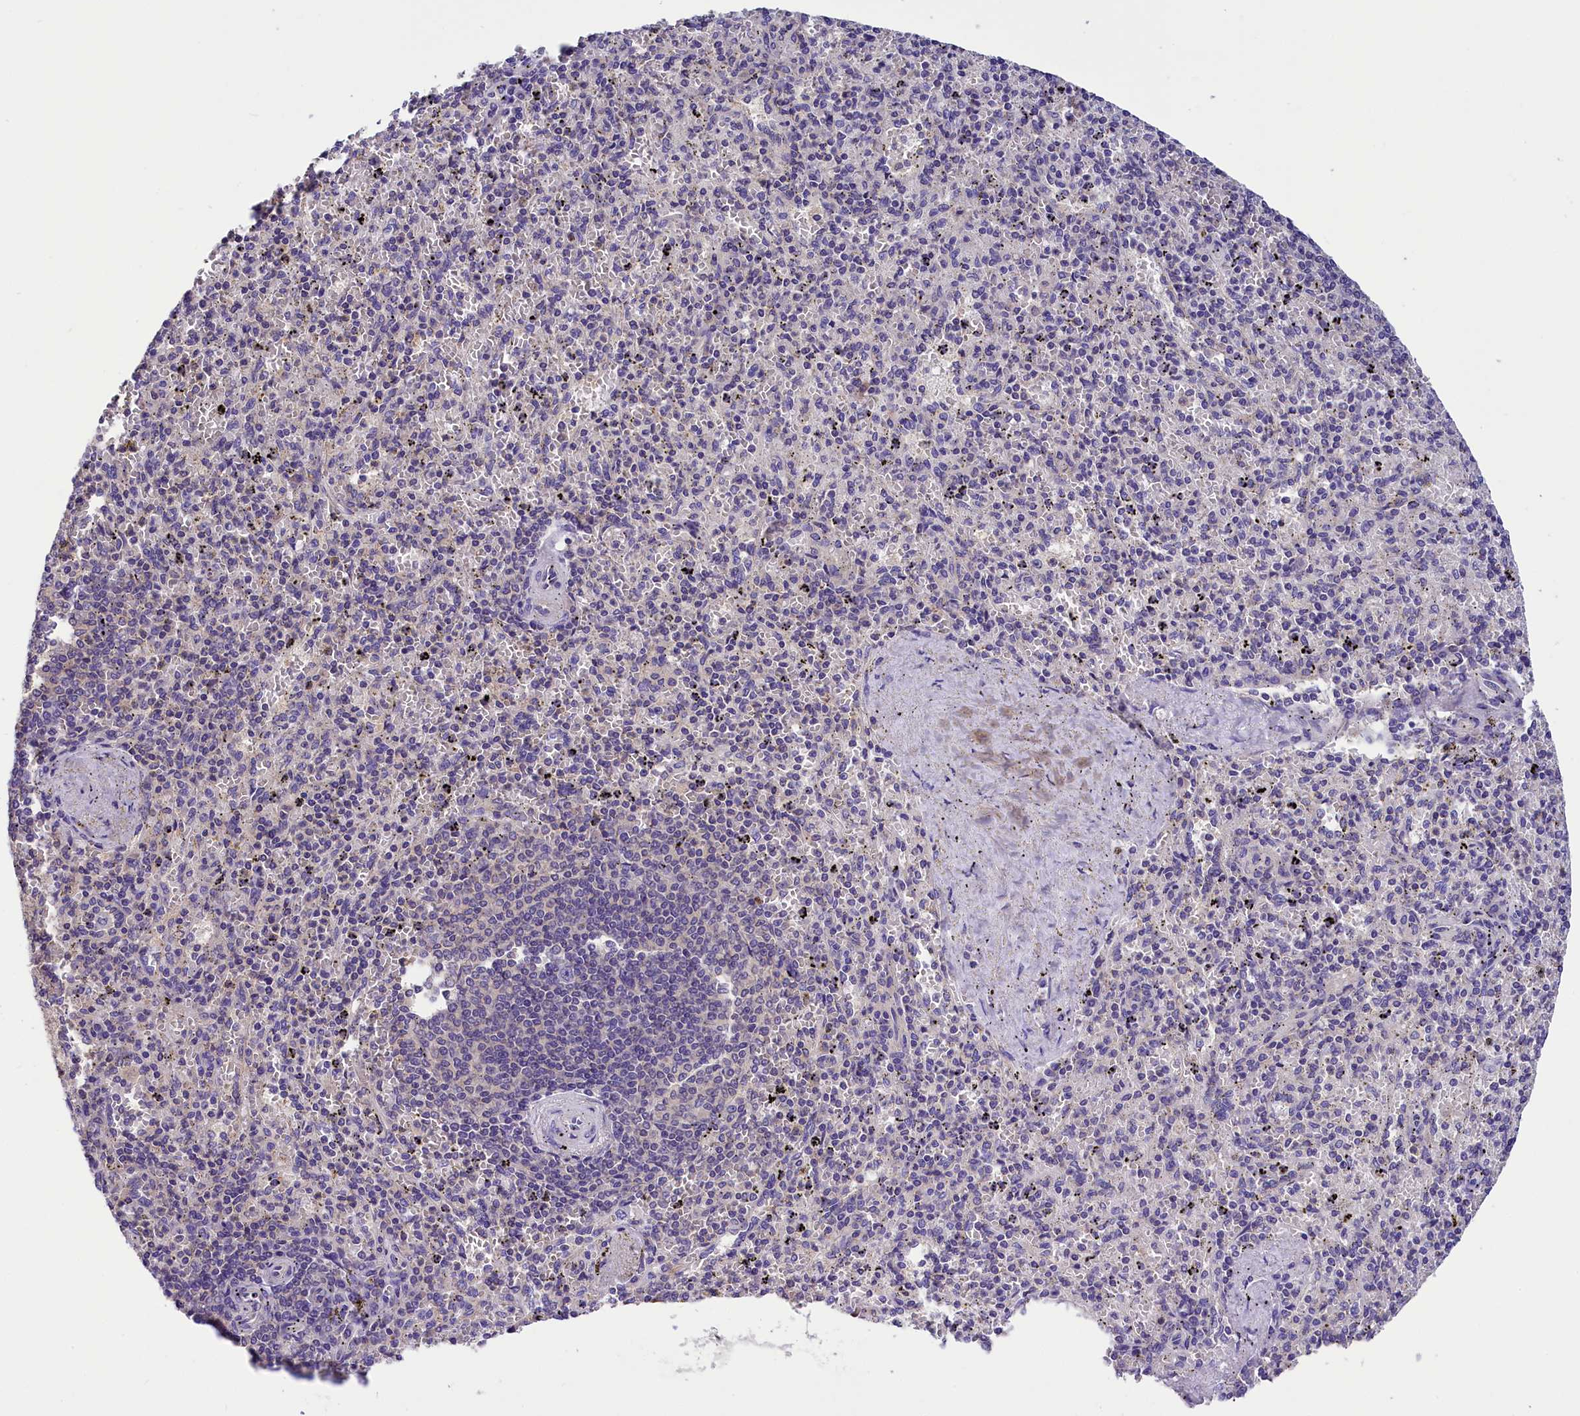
{"staining": {"intensity": "negative", "quantity": "none", "location": "none"}, "tissue": "spleen", "cell_type": "Cells in red pulp", "image_type": "normal", "snomed": [{"axis": "morphology", "description": "Normal tissue, NOS"}, {"axis": "topography", "description": "Spleen"}], "caption": "DAB immunohistochemical staining of normal spleen exhibits no significant staining in cells in red pulp. (Immunohistochemistry (ihc), brightfield microscopy, high magnification).", "gene": "AP3B2", "patient": {"sex": "male", "age": 82}}